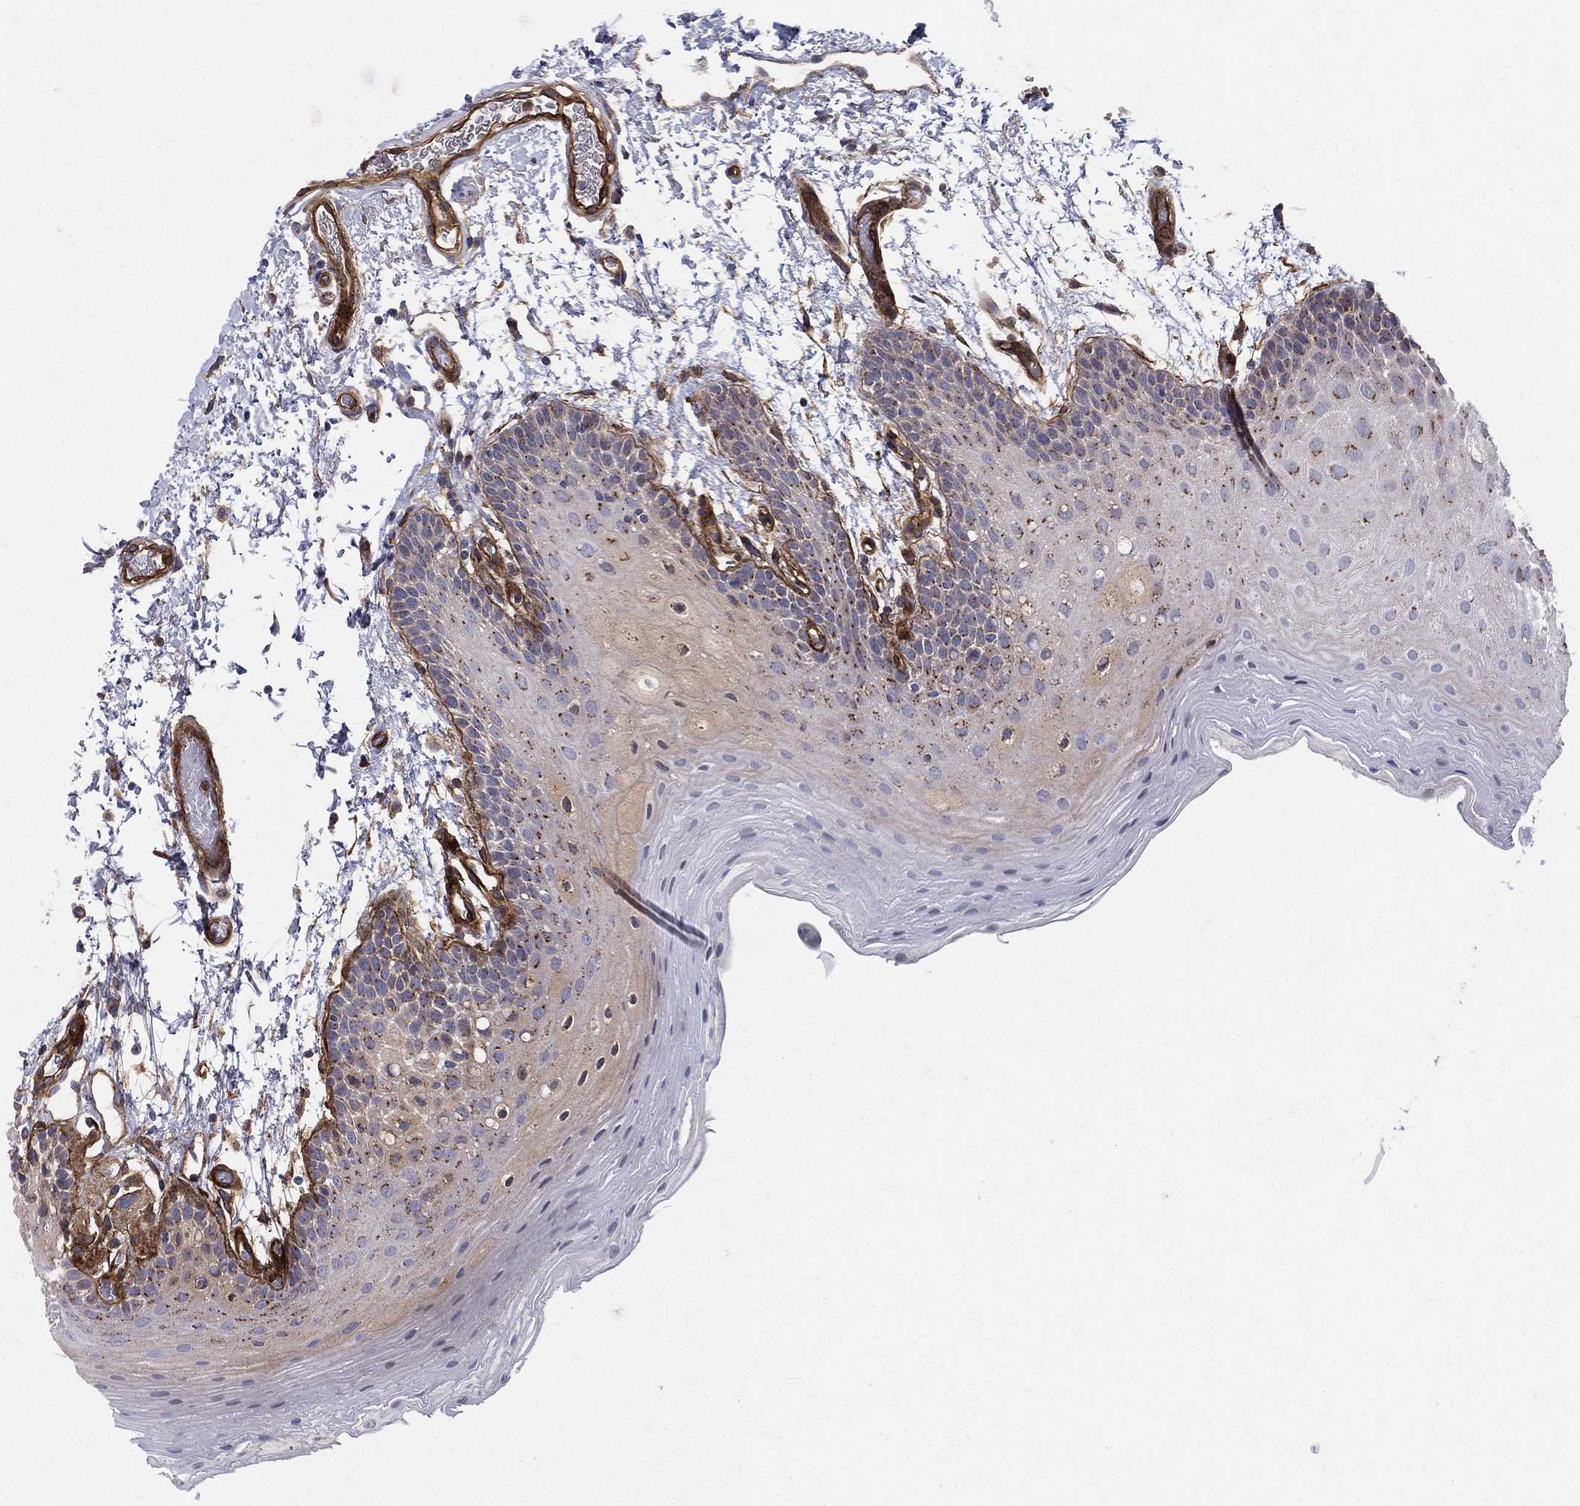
{"staining": {"intensity": "moderate", "quantity": "<25%", "location": "cytoplasmic/membranous"}, "tissue": "oral mucosa", "cell_type": "Squamous epithelial cells", "image_type": "normal", "snomed": [{"axis": "morphology", "description": "Normal tissue, NOS"}, {"axis": "topography", "description": "Oral tissue"}], "caption": "Immunohistochemical staining of unremarkable oral mucosa shows low levels of moderate cytoplasmic/membranous positivity in about <25% of squamous epithelial cells.", "gene": "ENTPD1", "patient": {"sex": "male", "age": 62}}